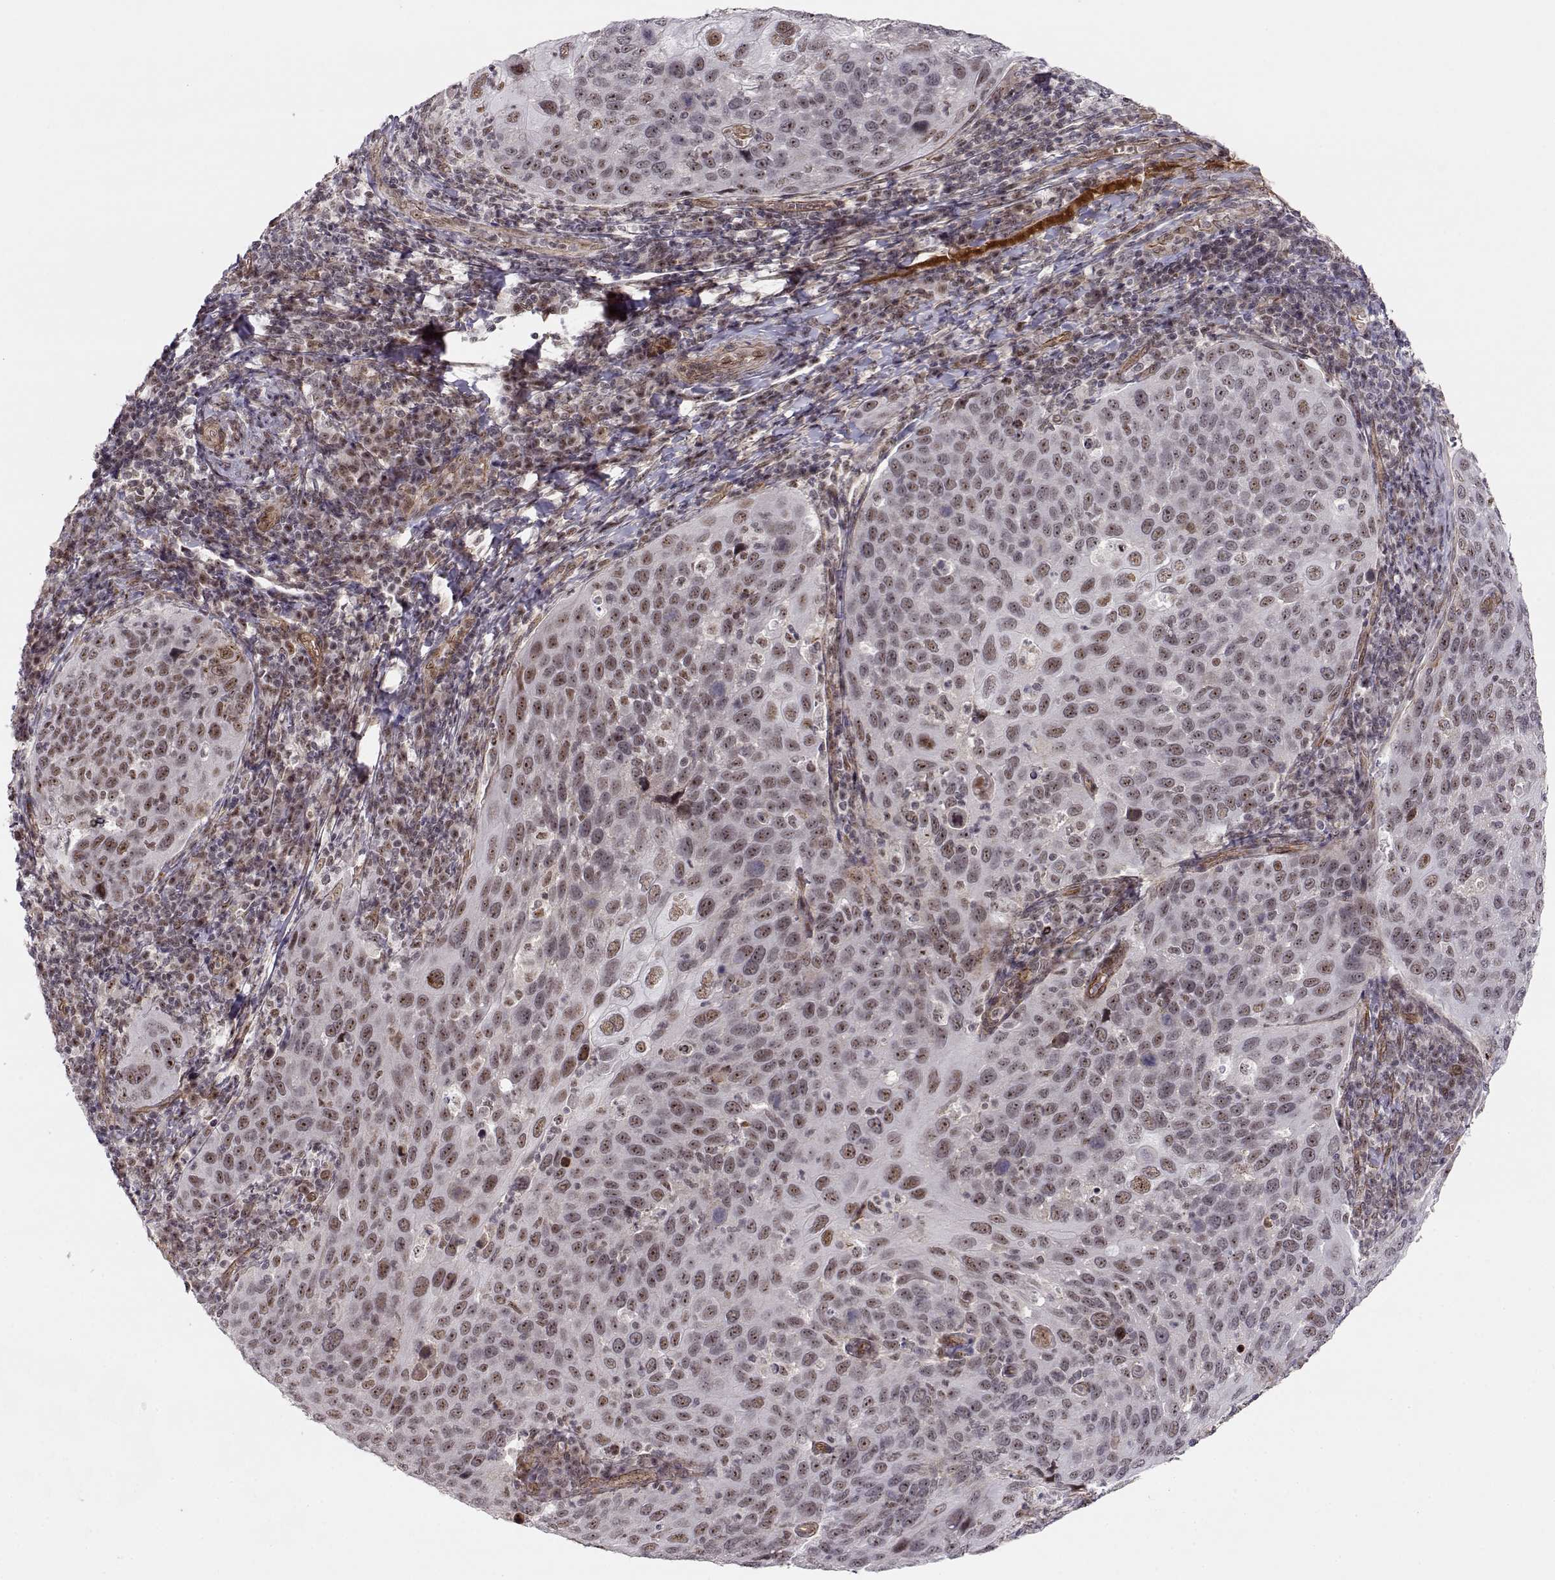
{"staining": {"intensity": "moderate", "quantity": "25%-75%", "location": "nuclear"}, "tissue": "cervical cancer", "cell_type": "Tumor cells", "image_type": "cancer", "snomed": [{"axis": "morphology", "description": "Squamous cell carcinoma, NOS"}, {"axis": "topography", "description": "Cervix"}], "caption": "IHC micrograph of neoplastic tissue: human cervical squamous cell carcinoma stained using immunohistochemistry reveals medium levels of moderate protein expression localized specifically in the nuclear of tumor cells, appearing as a nuclear brown color.", "gene": "CIR1", "patient": {"sex": "female", "age": 54}}